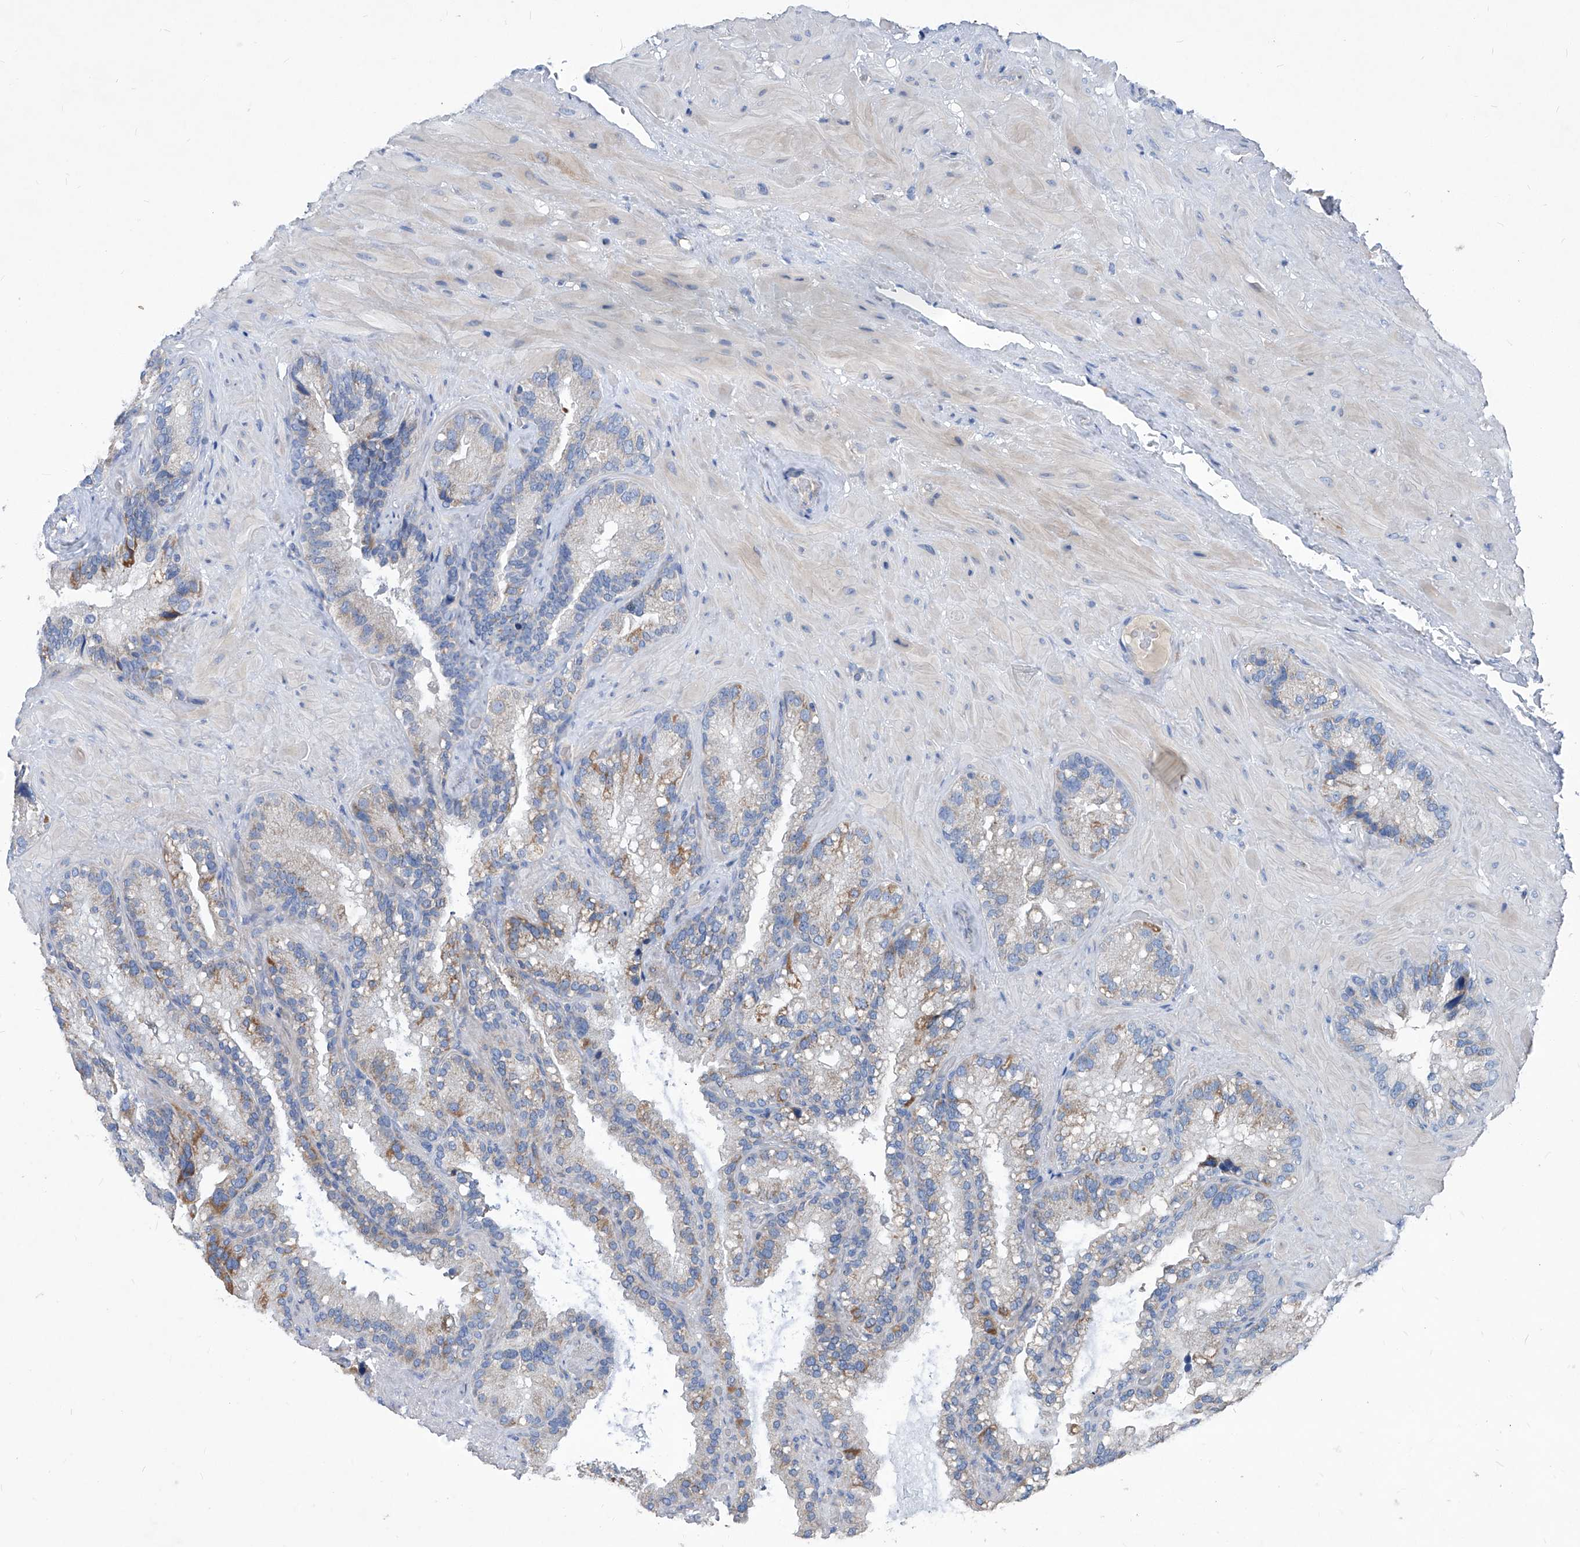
{"staining": {"intensity": "weak", "quantity": "<25%", "location": "cytoplasmic/membranous"}, "tissue": "seminal vesicle", "cell_type": "Glandular cells", "image_type": "normal", "snomed": [{"axis": "morphology", "description": "Normal tissue, NOS"}, {"axis": "topography", "description": "Prostate"}, {"axis": "topography", "description": "Seminal veicle"}], "caption": "Human seminal vesicle stained for a protein using immunohistochemistry (IHC) exhibits no staining in glandular cells.", "gene": "EPHA8", "patient": {"sex": "male", "age": 68}}